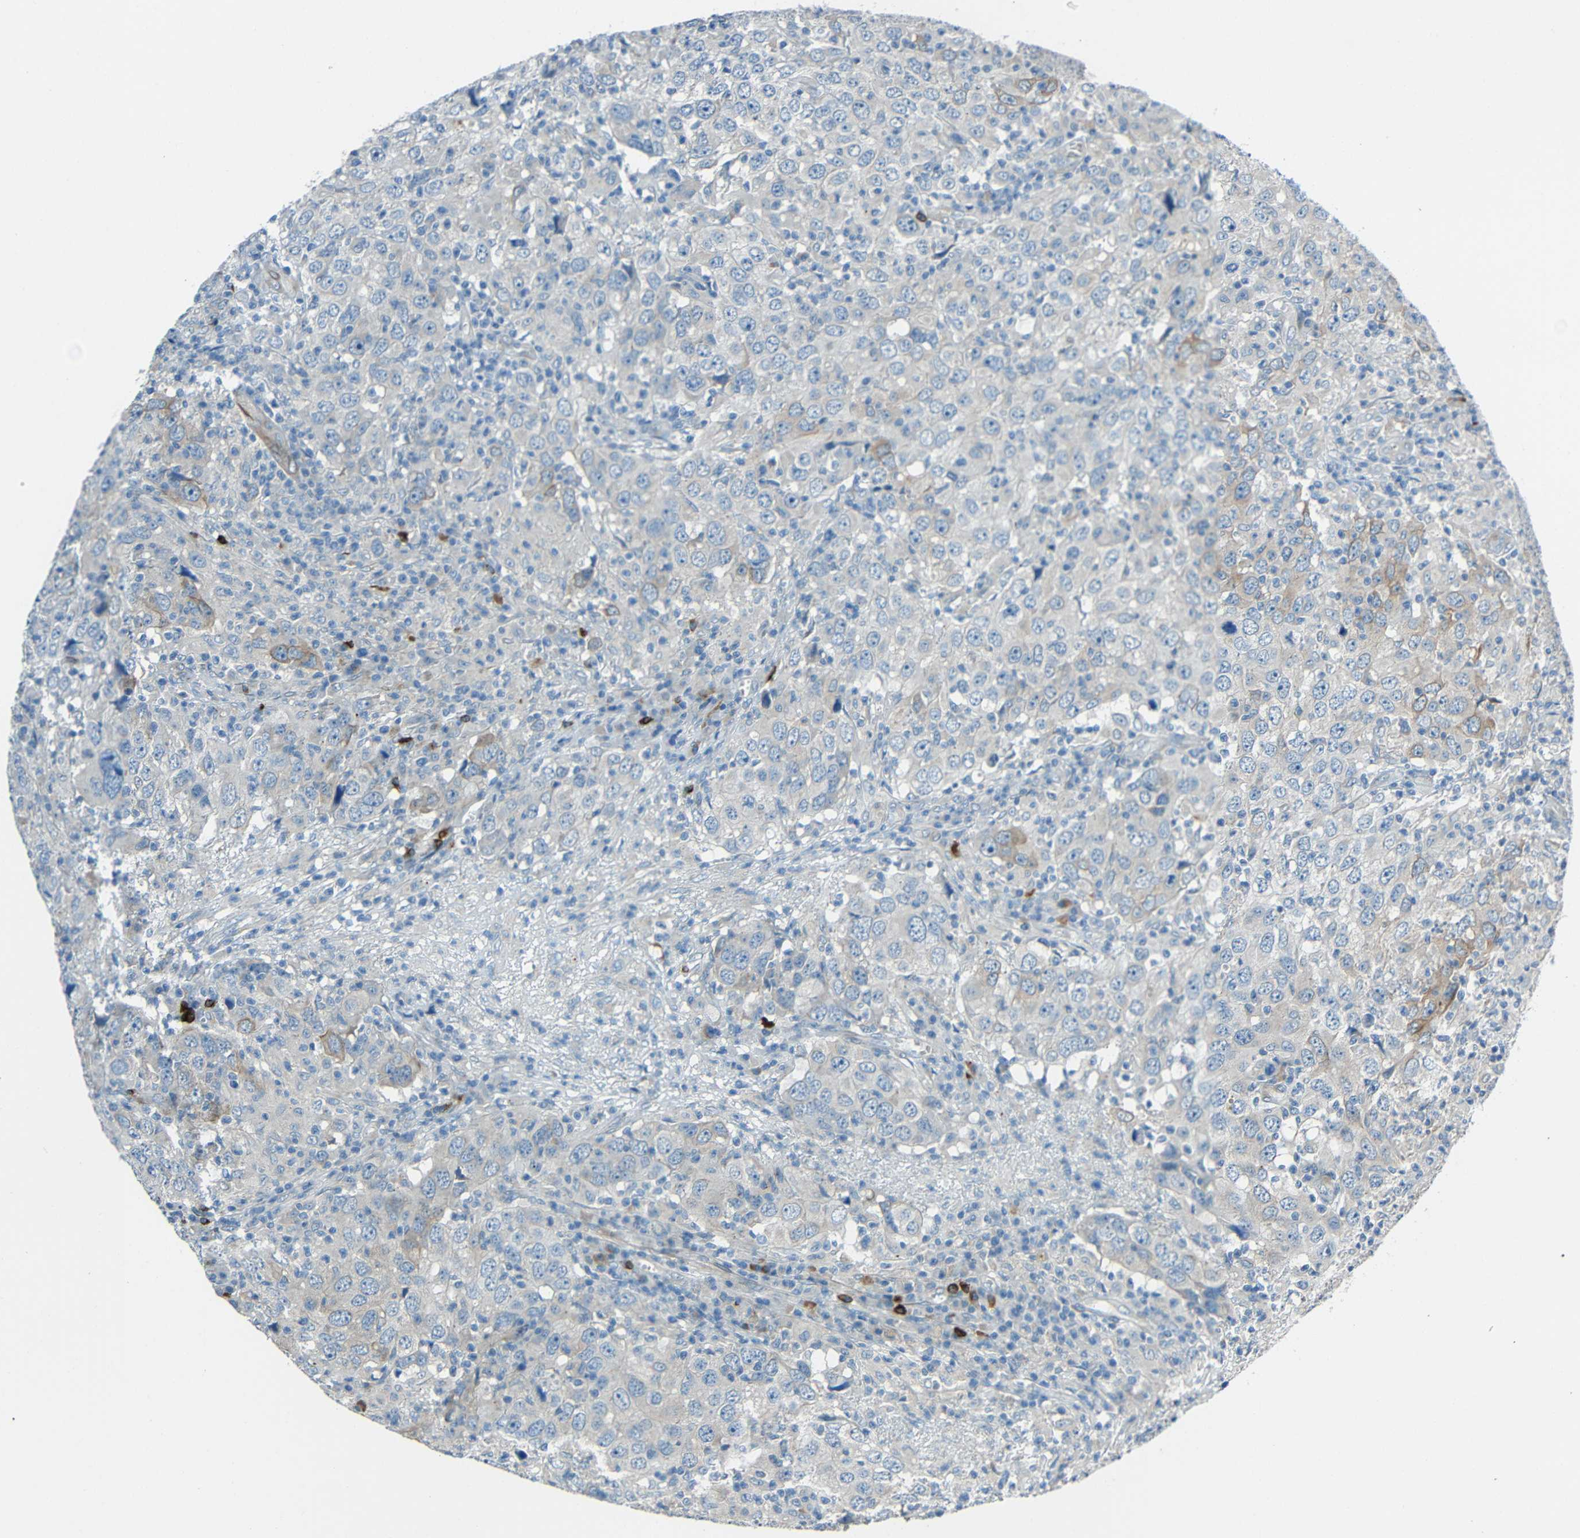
{"staining": {"intensity": "moderate", "quantity": "25%-75%", "location": "cytoplasmic/membranous"}, "tissue": "head and neck cancer", "cell_type": "Tumor cells", "image_type": "cancer", "snomed": [{"axis": "morphology", "description": "Adenocarcinoma, NOS"}, {"axis": "topography", "description": "Salivary gland"}, {"axis": "topography", "description": "Head-Neck"}], "caption": "Moderate cytoplasmic/membranous protein staining is identified in about 25%-75% of tumor cells in adenocarcinoma (head and neck). Immunohistochemistry stains the protein in brown and the nuclei are stained blue.", "gene": "DCLK1", "patient": {"sex": "female", "age": 65}}